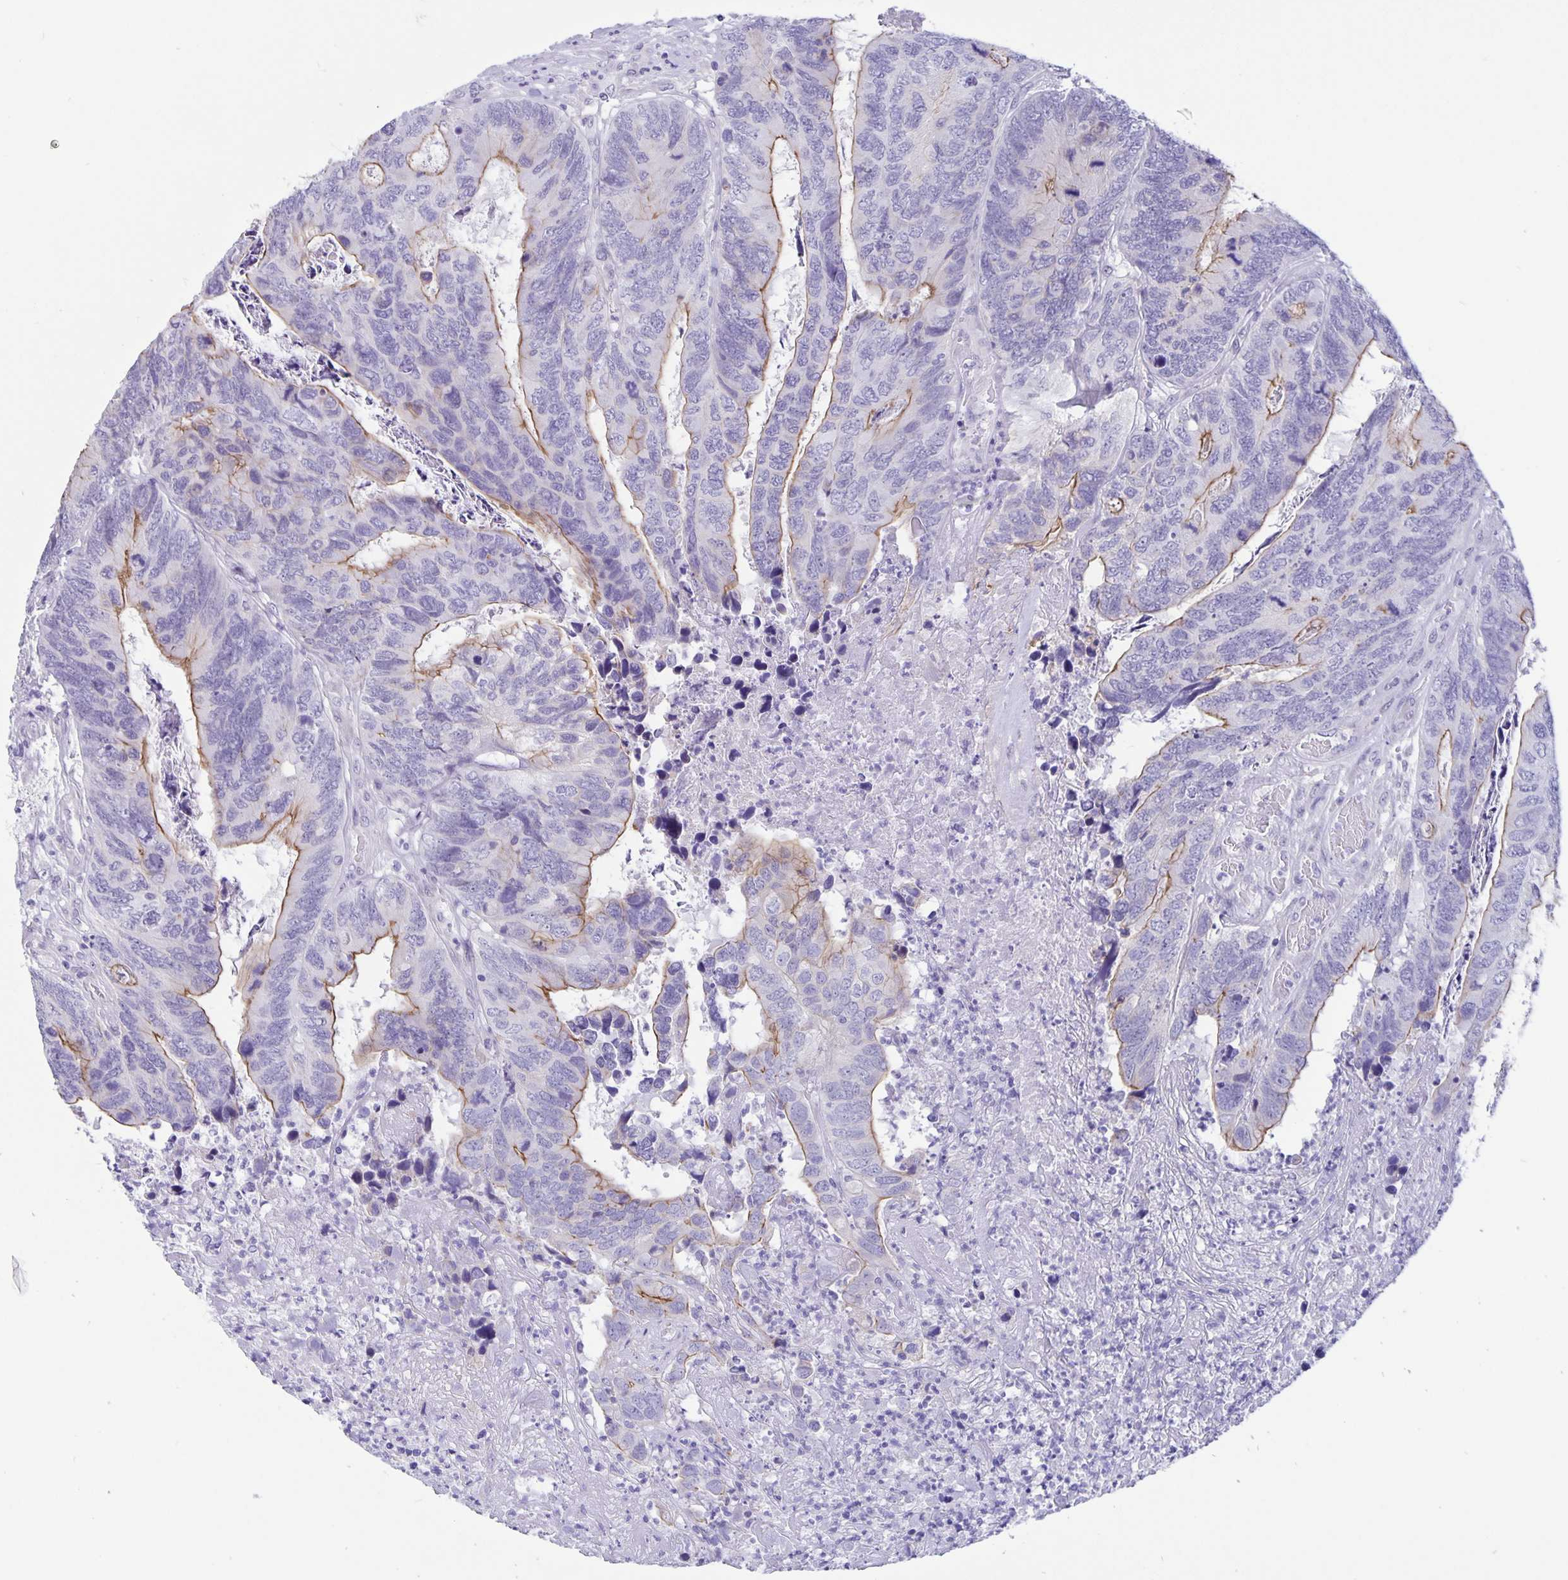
{"staining": {"intensity": "moderate", "quantity": "<25%", "location": "cytoplasmic/membranous"}, "tissue": "colorectal cancer", "cell_type": "Tumor cells", "image_type": "cancer", "snomed": [{"axis": "morphology", "description": "Adenocarcinoma, NOS"}, {"axis": "topography", "description": "Colon"}], "caption": "Immunohistochemistry (IHC) (DAB (3,3'-diaminobenzidine)) staining of colorectal cancer (adenocarcinoma) demonstrates moderate cytoplasmic/membranous protein expression in approximately <25% of tumor cells.", "gene": "ERMN", "patient": {"sex": "female", "age": 67}}